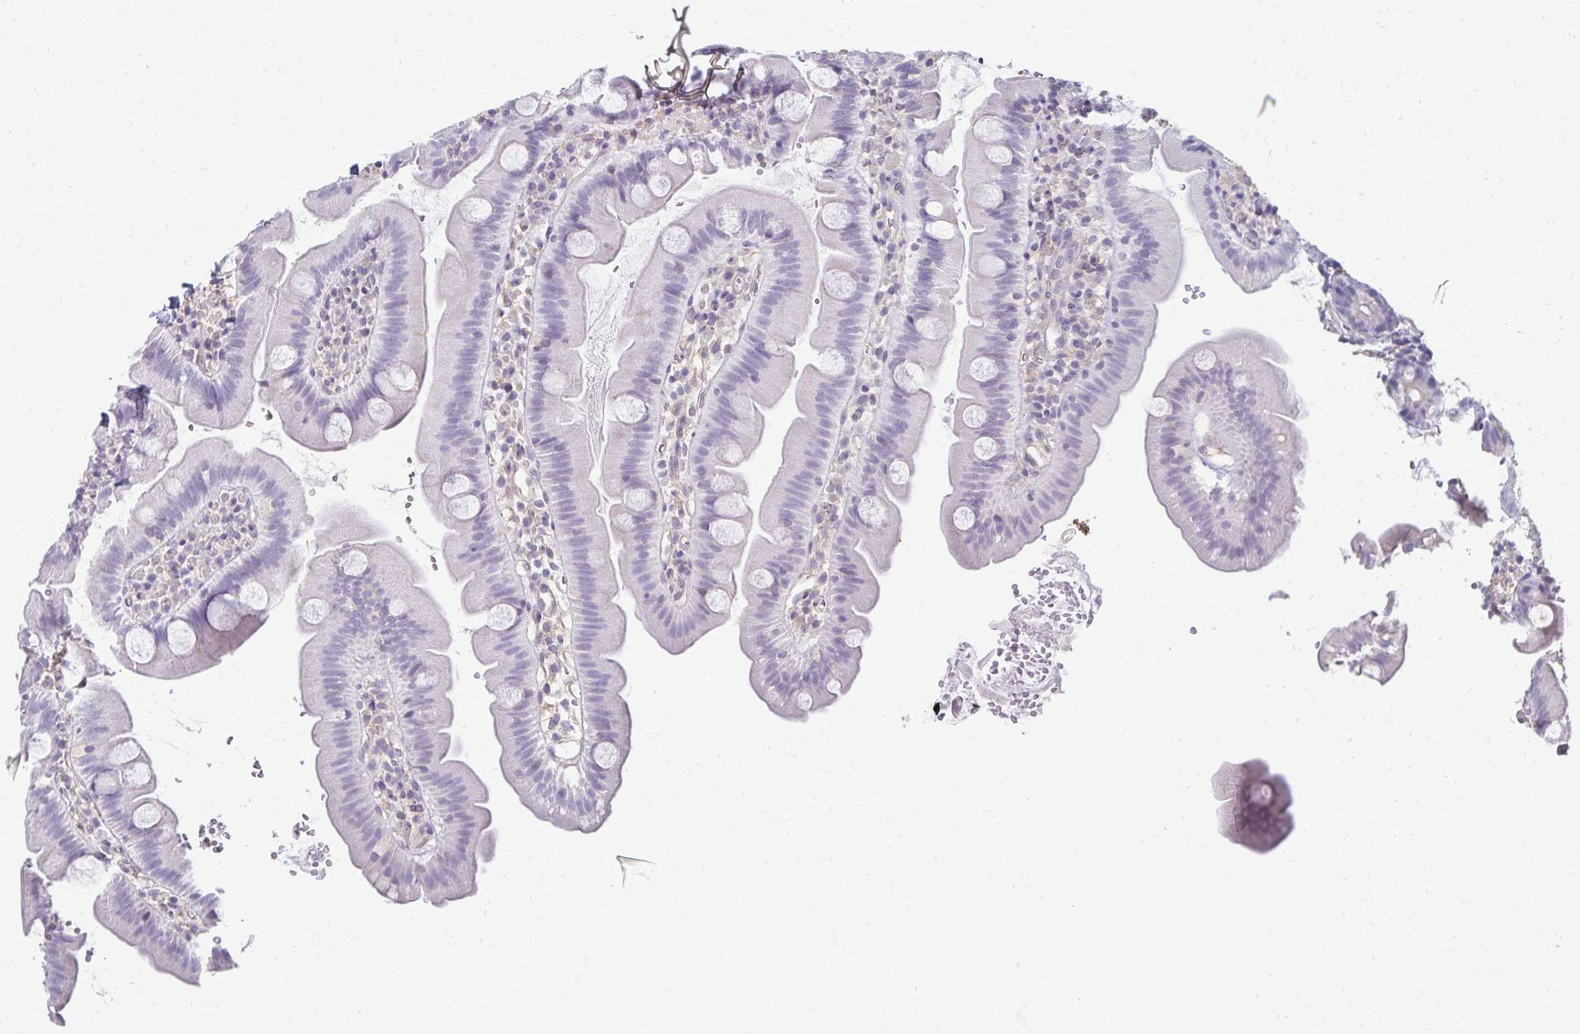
{"staining": {"intensity": "negative", "quantity": "none", "location": "none"}, "tissue": "small intestine", "cell_type": "Glandular cells", "image_type": "normal", "snomed": [{"axis": "morphology", "description": "Normal tissue, NOS"}, {"axis": "topography", "description": "Small intestine"}], "caption": "Immunohistochemistry photomicrograph of unremarkable small intestine stained for a protein (brown), which demonstrates no expression in glandular cells. The staining was performed using DAB to visualize the protein expression in brown, while the nuclei were stained in blue with hematoxylin (Magnification: 20x).", "gene": "KISS1", "patient": {"sex": "female", "age": 68}}